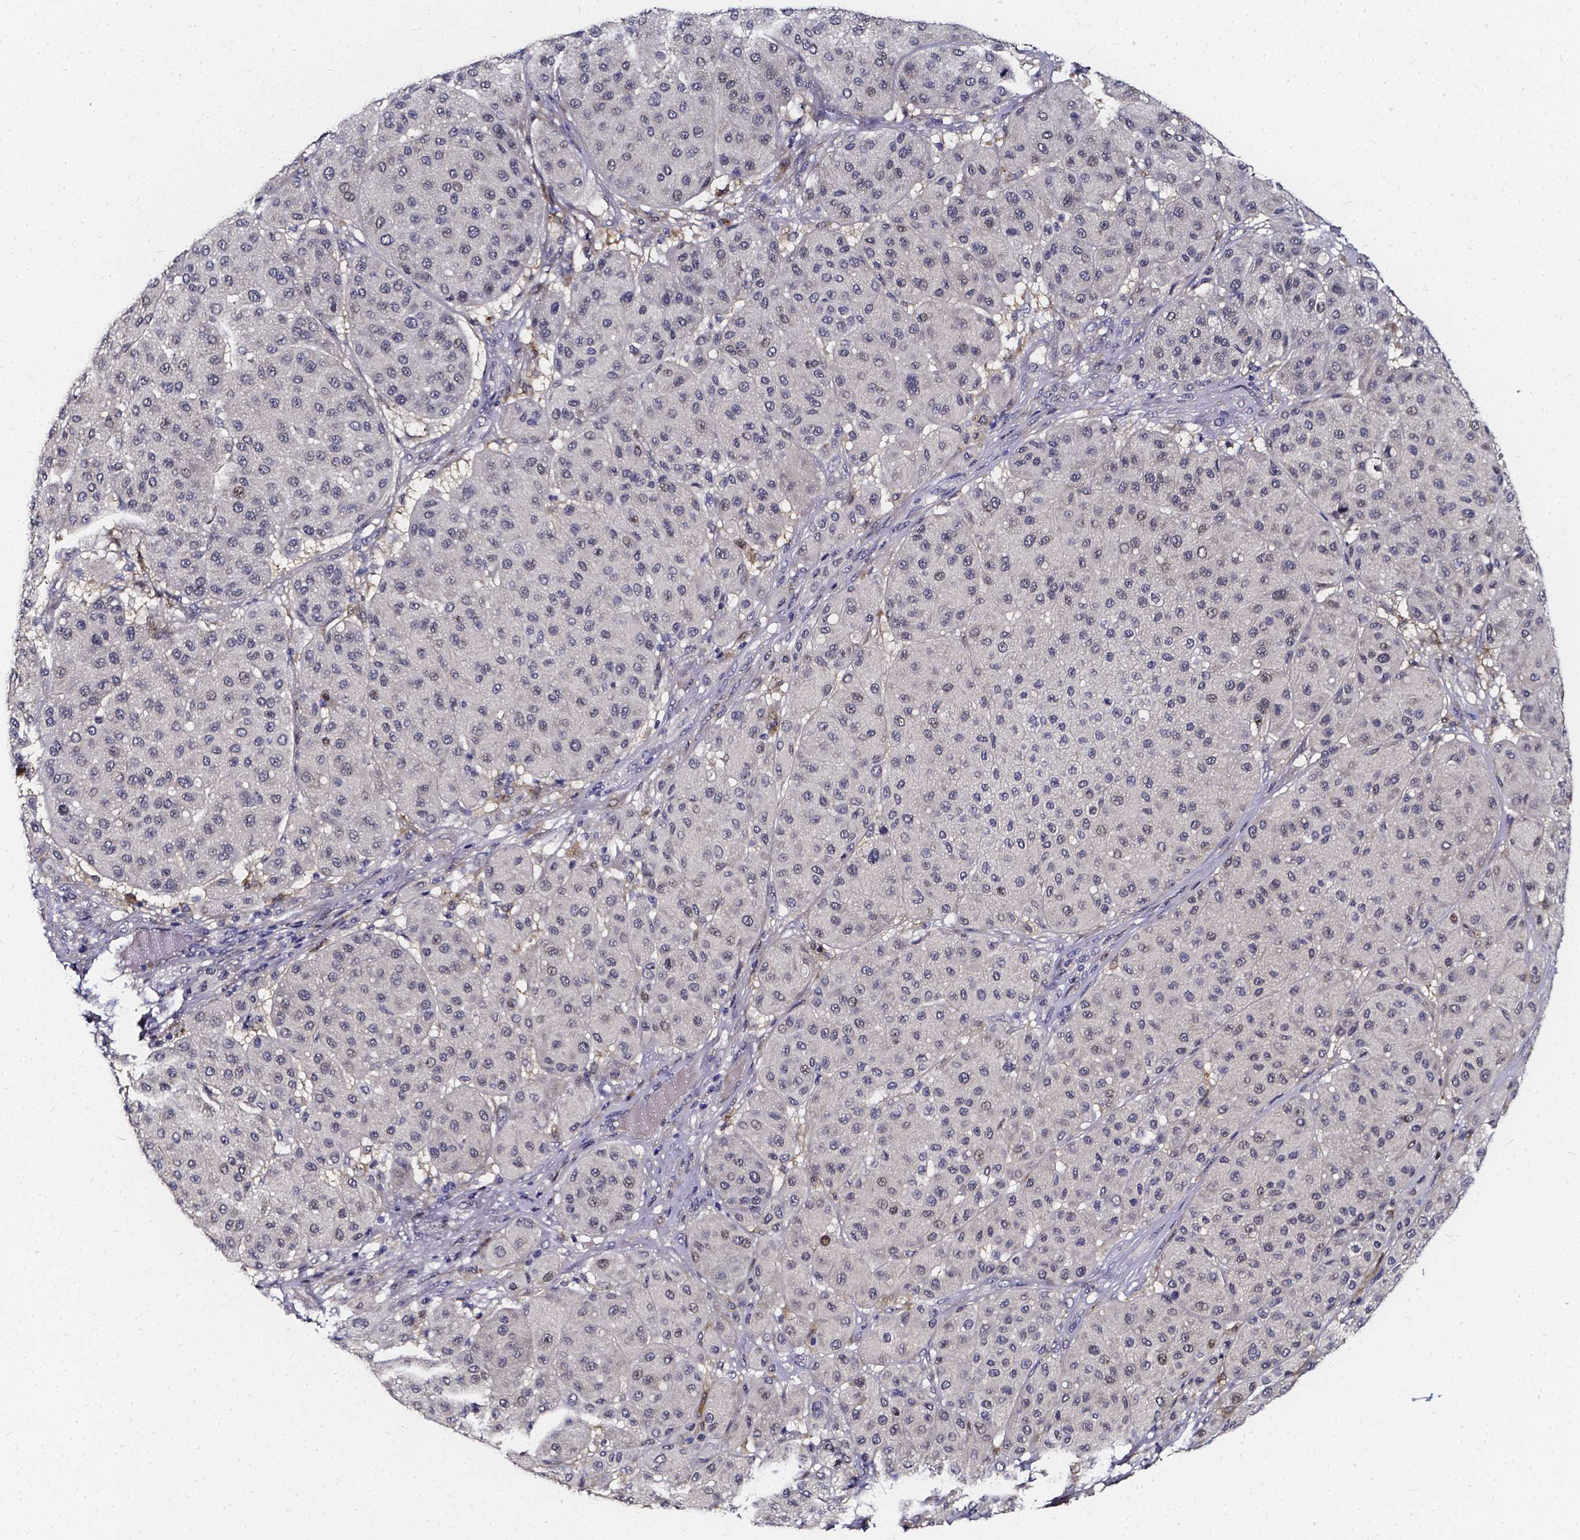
{"staining": {"intensity": "negative", "quantity": "none", "location": "none"}, "tissue": "melanoma", "cell_type": "Tumor cells", "image_type": "cancer", "snomed": [{"axis": "morphology", "description": "Malignant melanoma, Metastatic site"}, {"axis": "topography", "description": "Smooth muscle"}], "caption": "DAB immunohistochemical staining of human melanoma displays no significant expression in tumor cells.", "gene": "SOWAHA", "patient": {"sex": "male", "age": 41}}